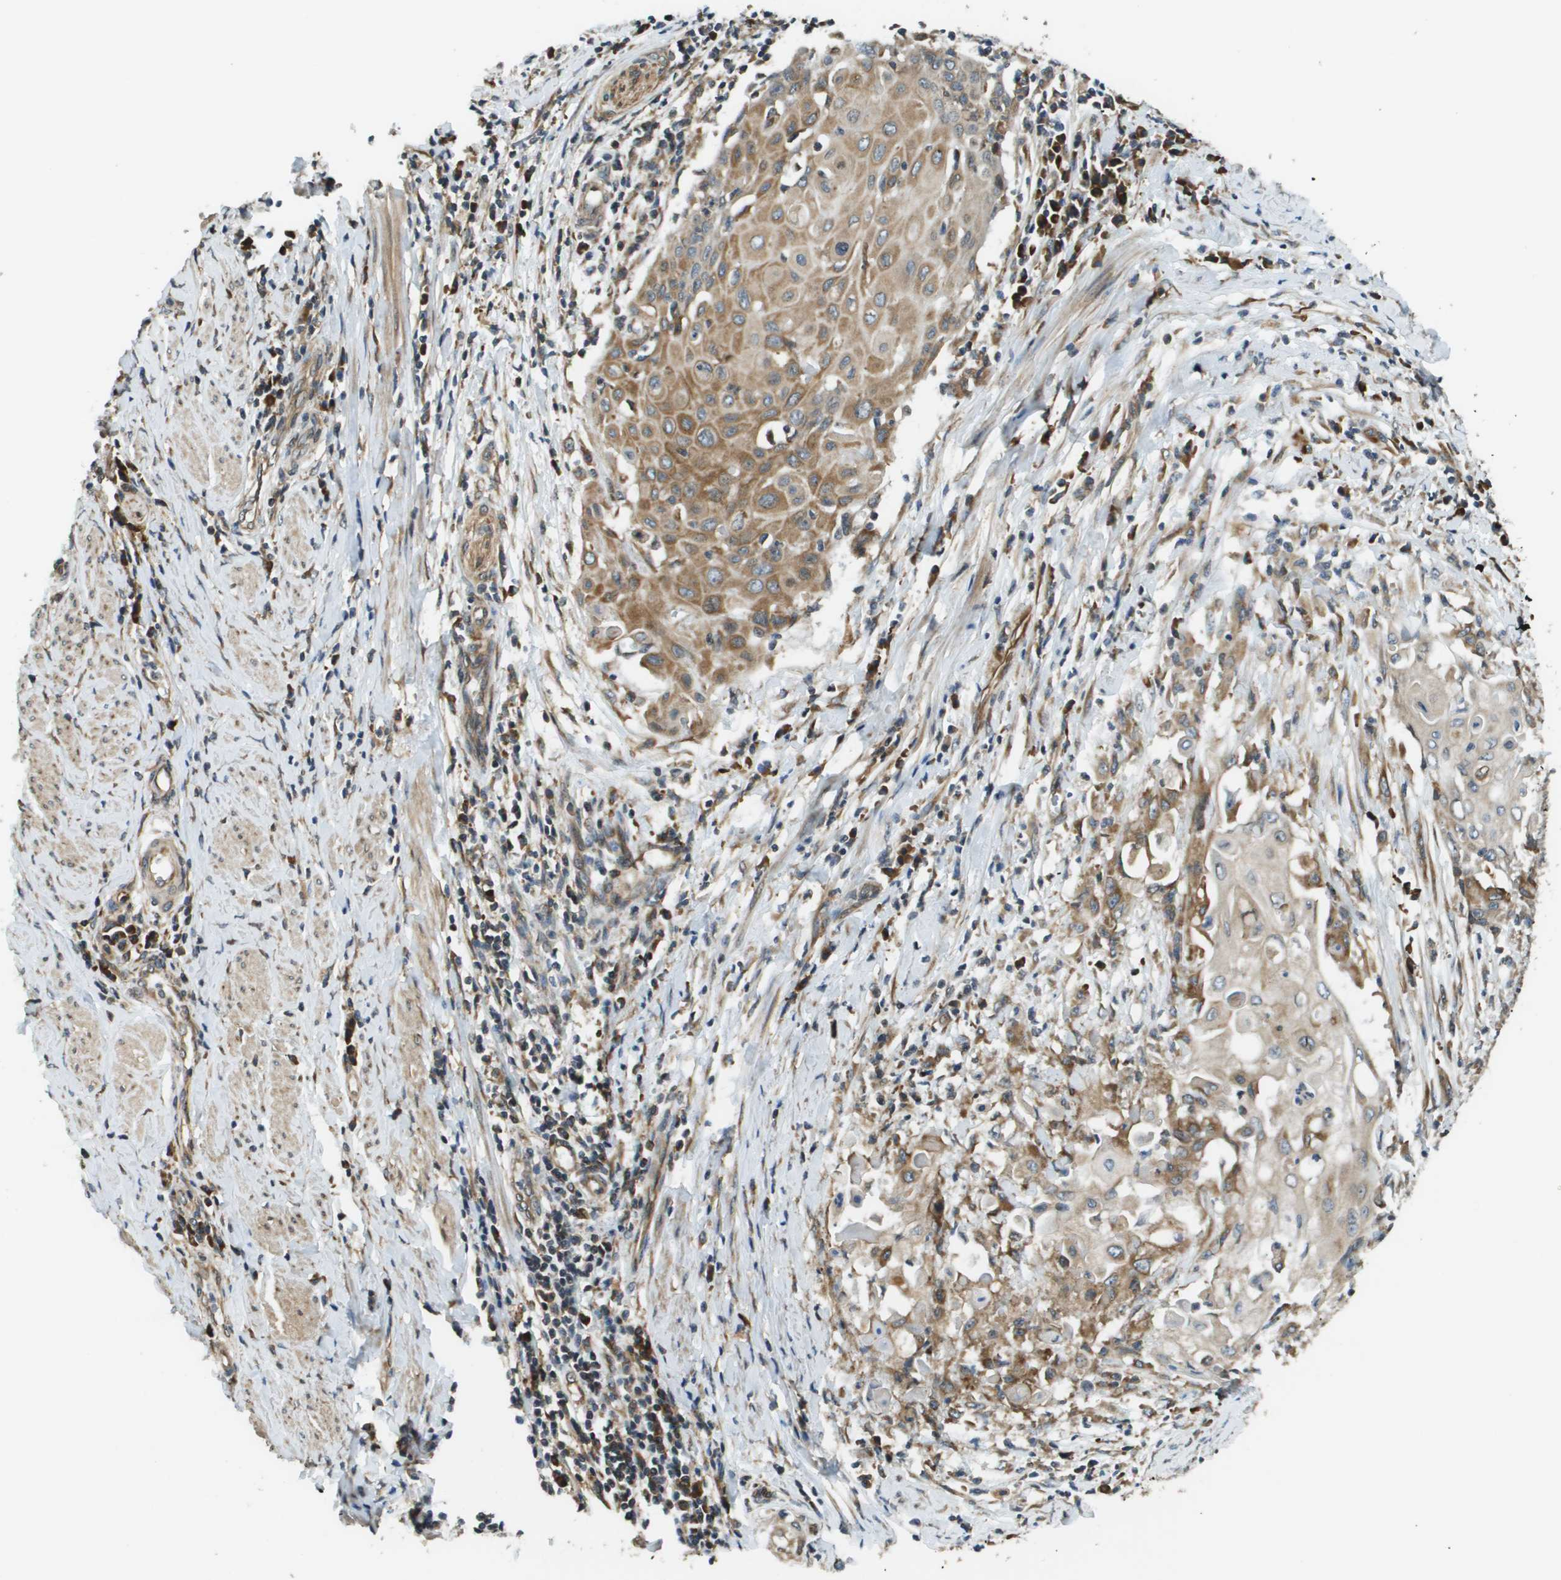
{"staining": {"intensity": "moderate", "quantity": ">75%", "location": "cytoplasmic/membranous"}, "tissue": "cervical cancer", "cell_type": "Tumor cells", "image_type": "cancer", "snomed": [{"axis": "morphology", "description": "Squamous cell carcinoma, NOS"}, {"axis": "topography", "description": "Cervix"}], "caption": "DAB immunohistochemical staining of squamous cell carcinoma (cervical) displays moderate cytoplasmic/membranous protein staining in about >75% of tumor cells.", "gene": "SEC62", "patient": {"sex": "female", "age": 39}}